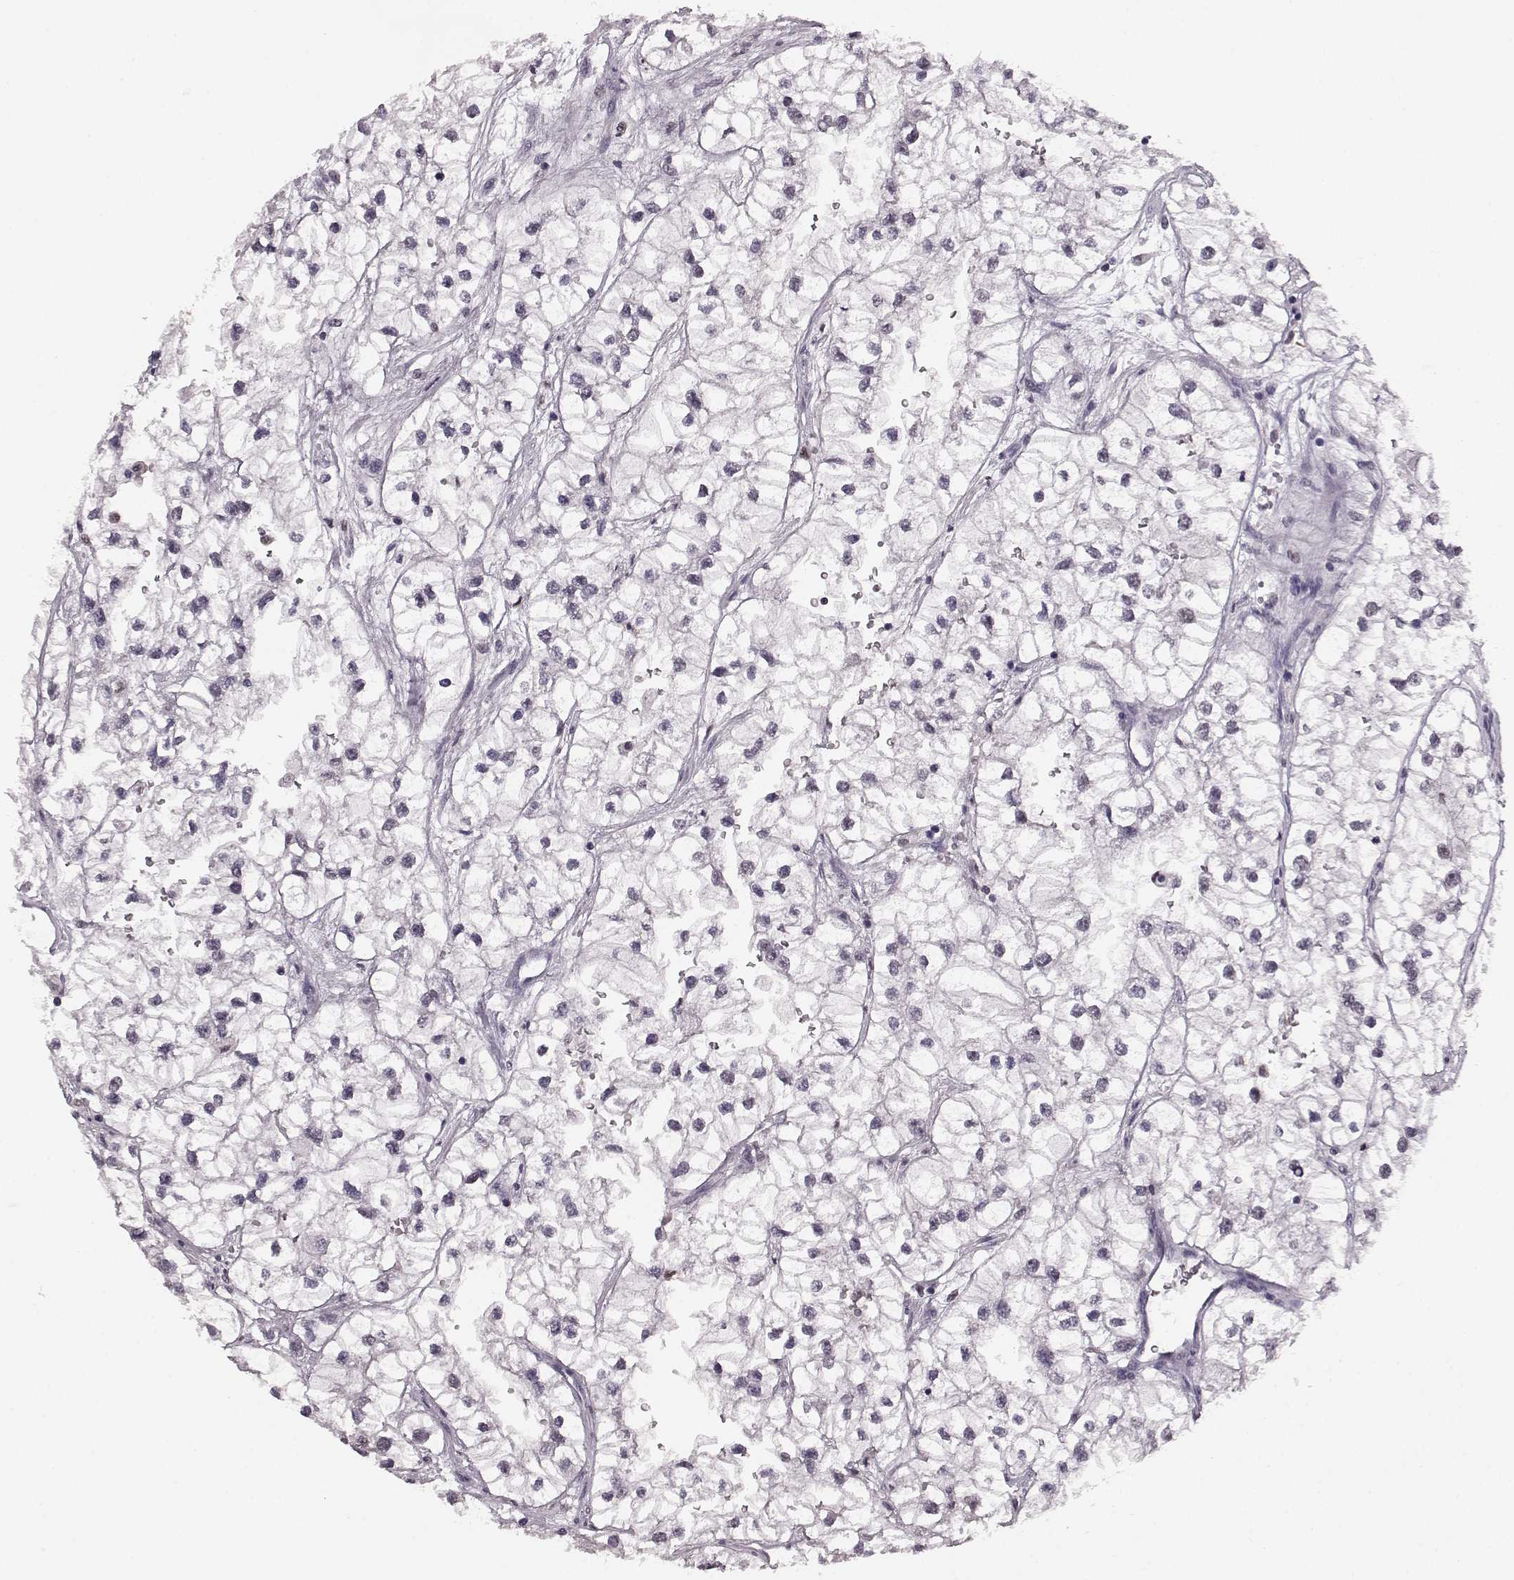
{"staining": {"intensity": "negative", "quantity": "none", "location": "none"}, "tissue": "renal cancer", "cell_type": "Tumor cells", "image_type": "cancer", "snomed": [{"axis": "morphology", "description": "Adenocarcinoma, NOS"}, {"axis": "topography", "description": "Kidney"}], "caption": "Human adenocarcinoma (renal) stained for a protein using immunohistochemistry displays no staining in tumor cells.", "gene": "KLF6", "patient": {"sex": "male", "age": 59}}